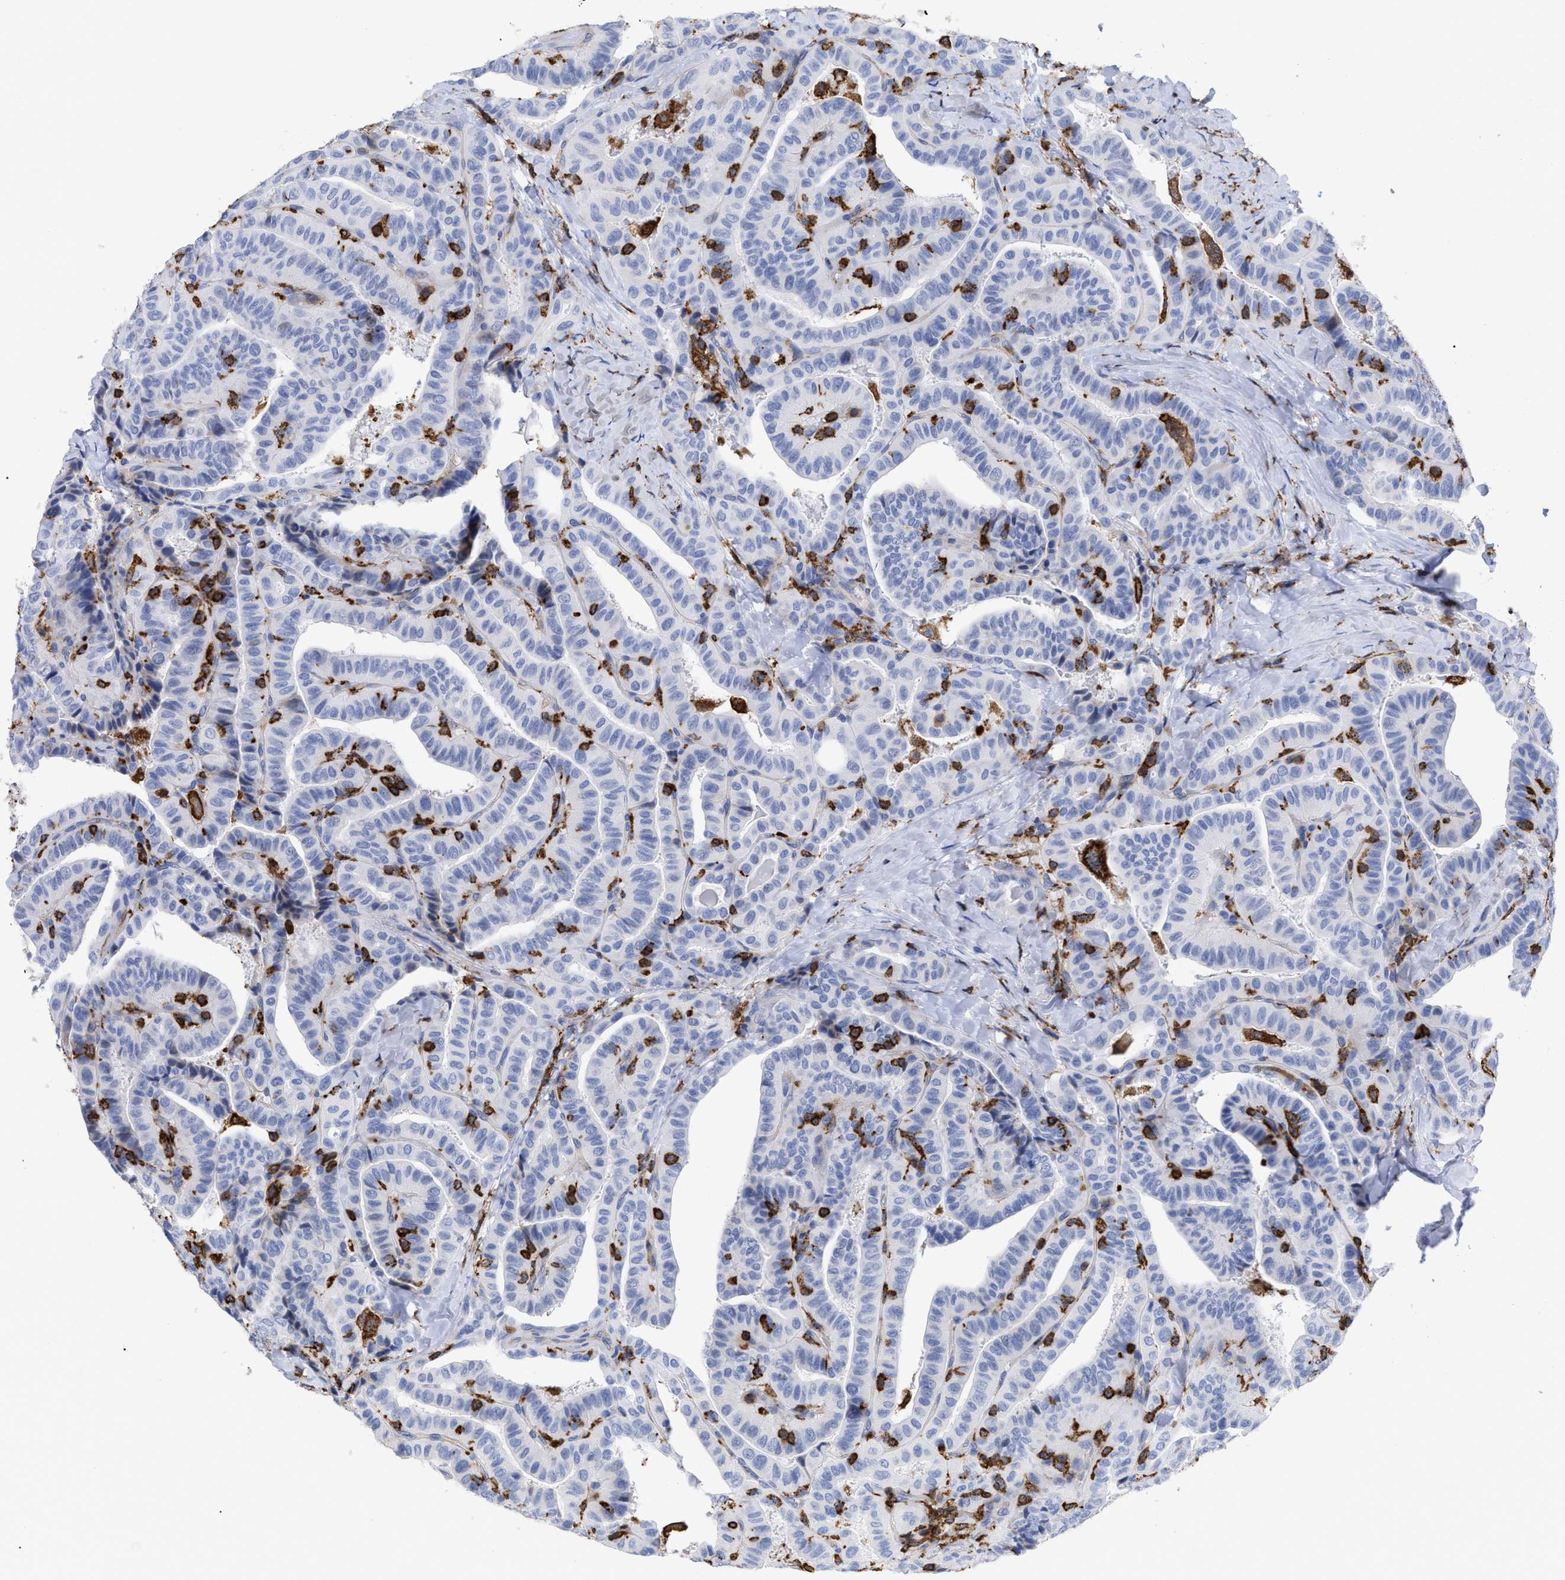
{"staining": {"intensity": "negative", "quantity": "none", "location": "none"}, "tissue": "thyroid cancer", "cell_type": "Tumor cells", "image_type": "cancer", "snomed": [{"axis": "morphology", "description": "Papillary adenocarcinoma, NOS"}, {"axis": "topography", "description": "Thyroid gland"}], "caption": "Tumor cells are negative for brown protein staining in thyroid cancer.", "gene": "HCLS1", "patient": {"sex": "male", "age": 77}}